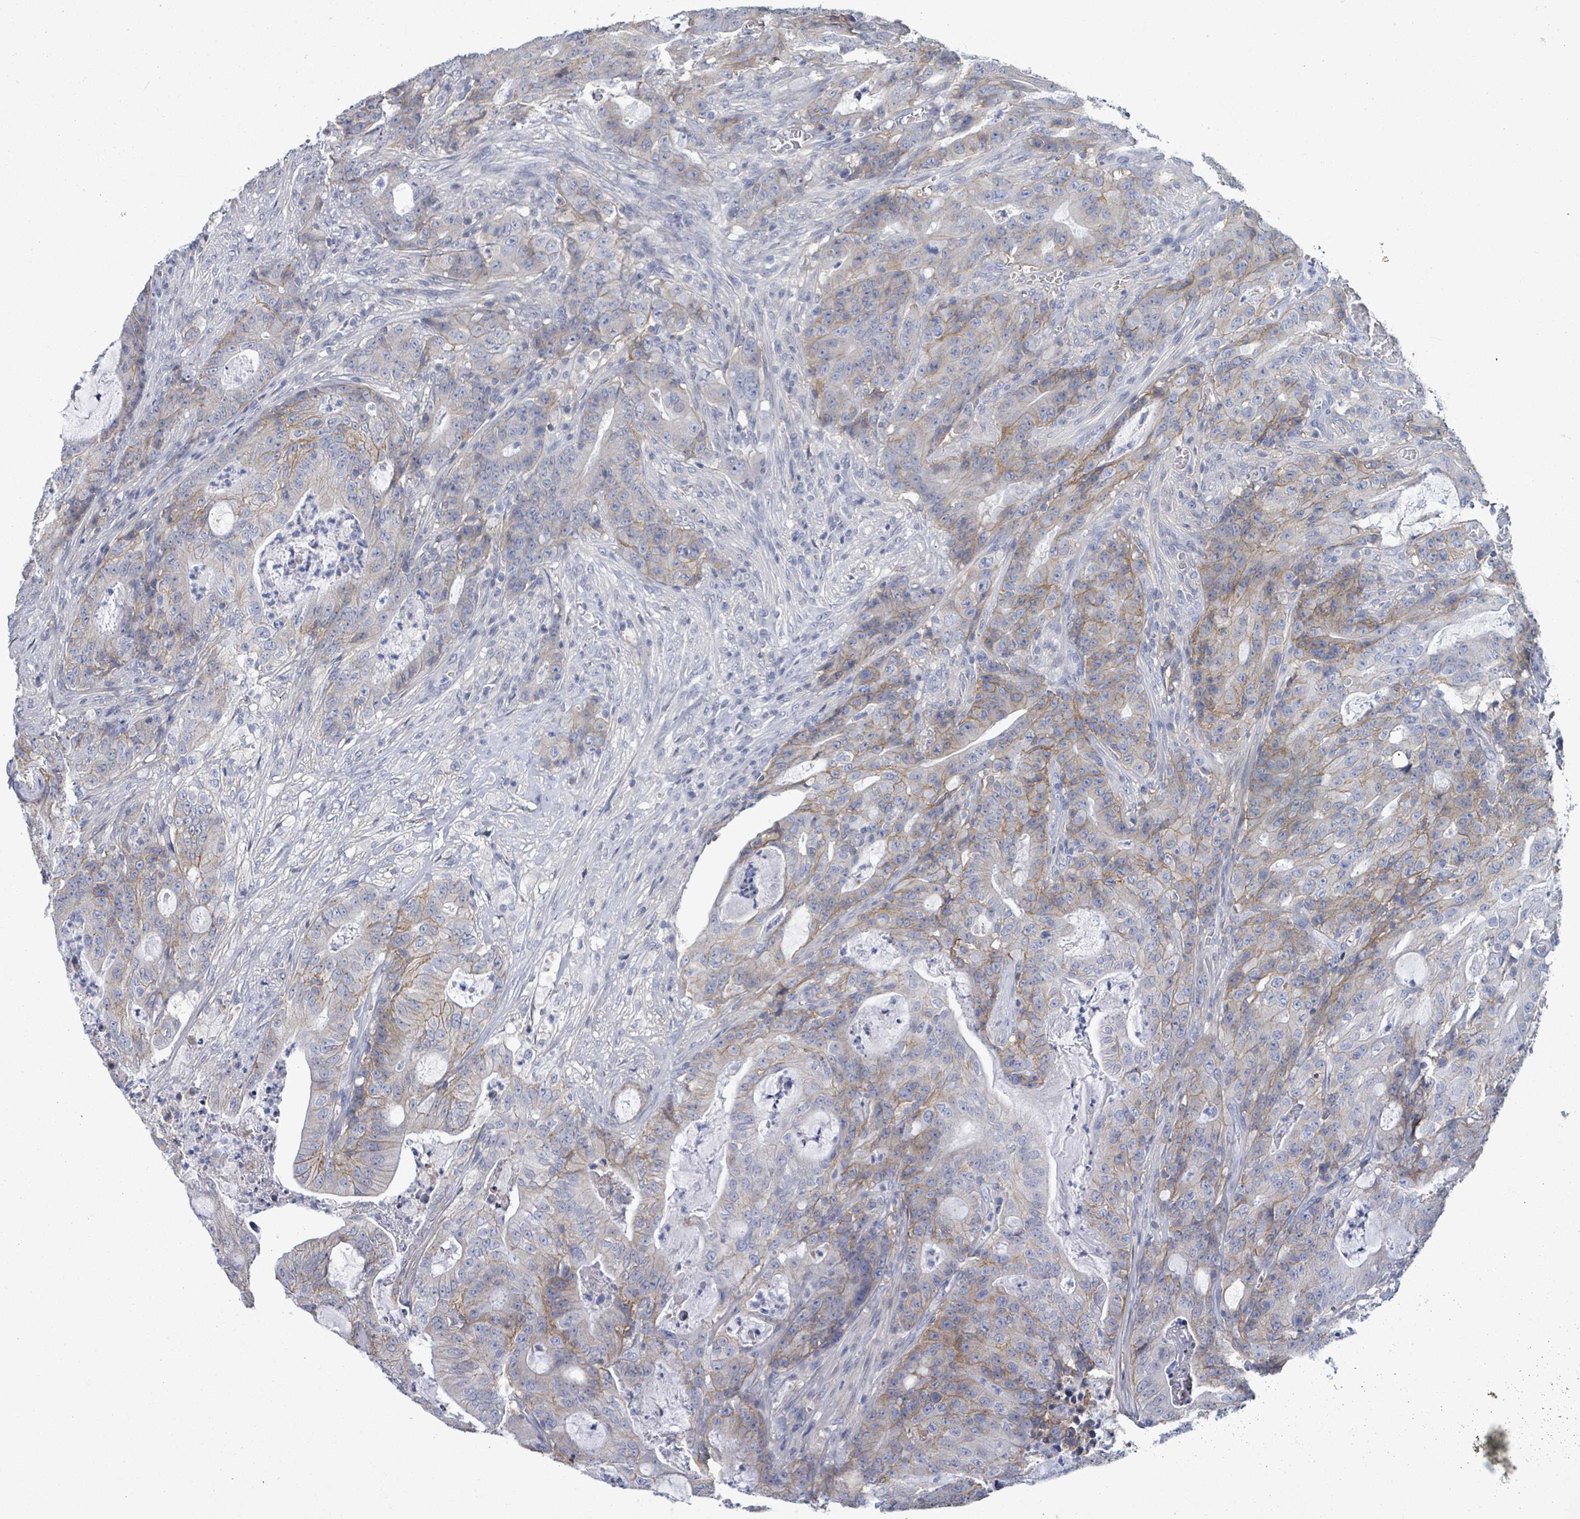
{"staining": {"intensity": "moderate", "quantity": "<25%", "location": "cytoplasmic/membranous"}, "tissue": "colorectal cancer", "cell_type": "Tumor cells", "image_type": "cancer", "snomed": [{"axis": "morphology", "description": "Adenocarcinoma, NOS"}, {"axis": "topography", "description": "Colon"}], "caption": "Tumor cells exhibit moderate cytoplasmic/membranous positivity in approximately <25% of cells in colorectal adenocarcinoma. (Stains: DAB (3,3'-diaminobenzidine) in brown, nuclei in blue, Microscopy: brightfield microscopy at high magnification).", "gene": "BSG", "patient": {"sex": "male", "age": 83}}